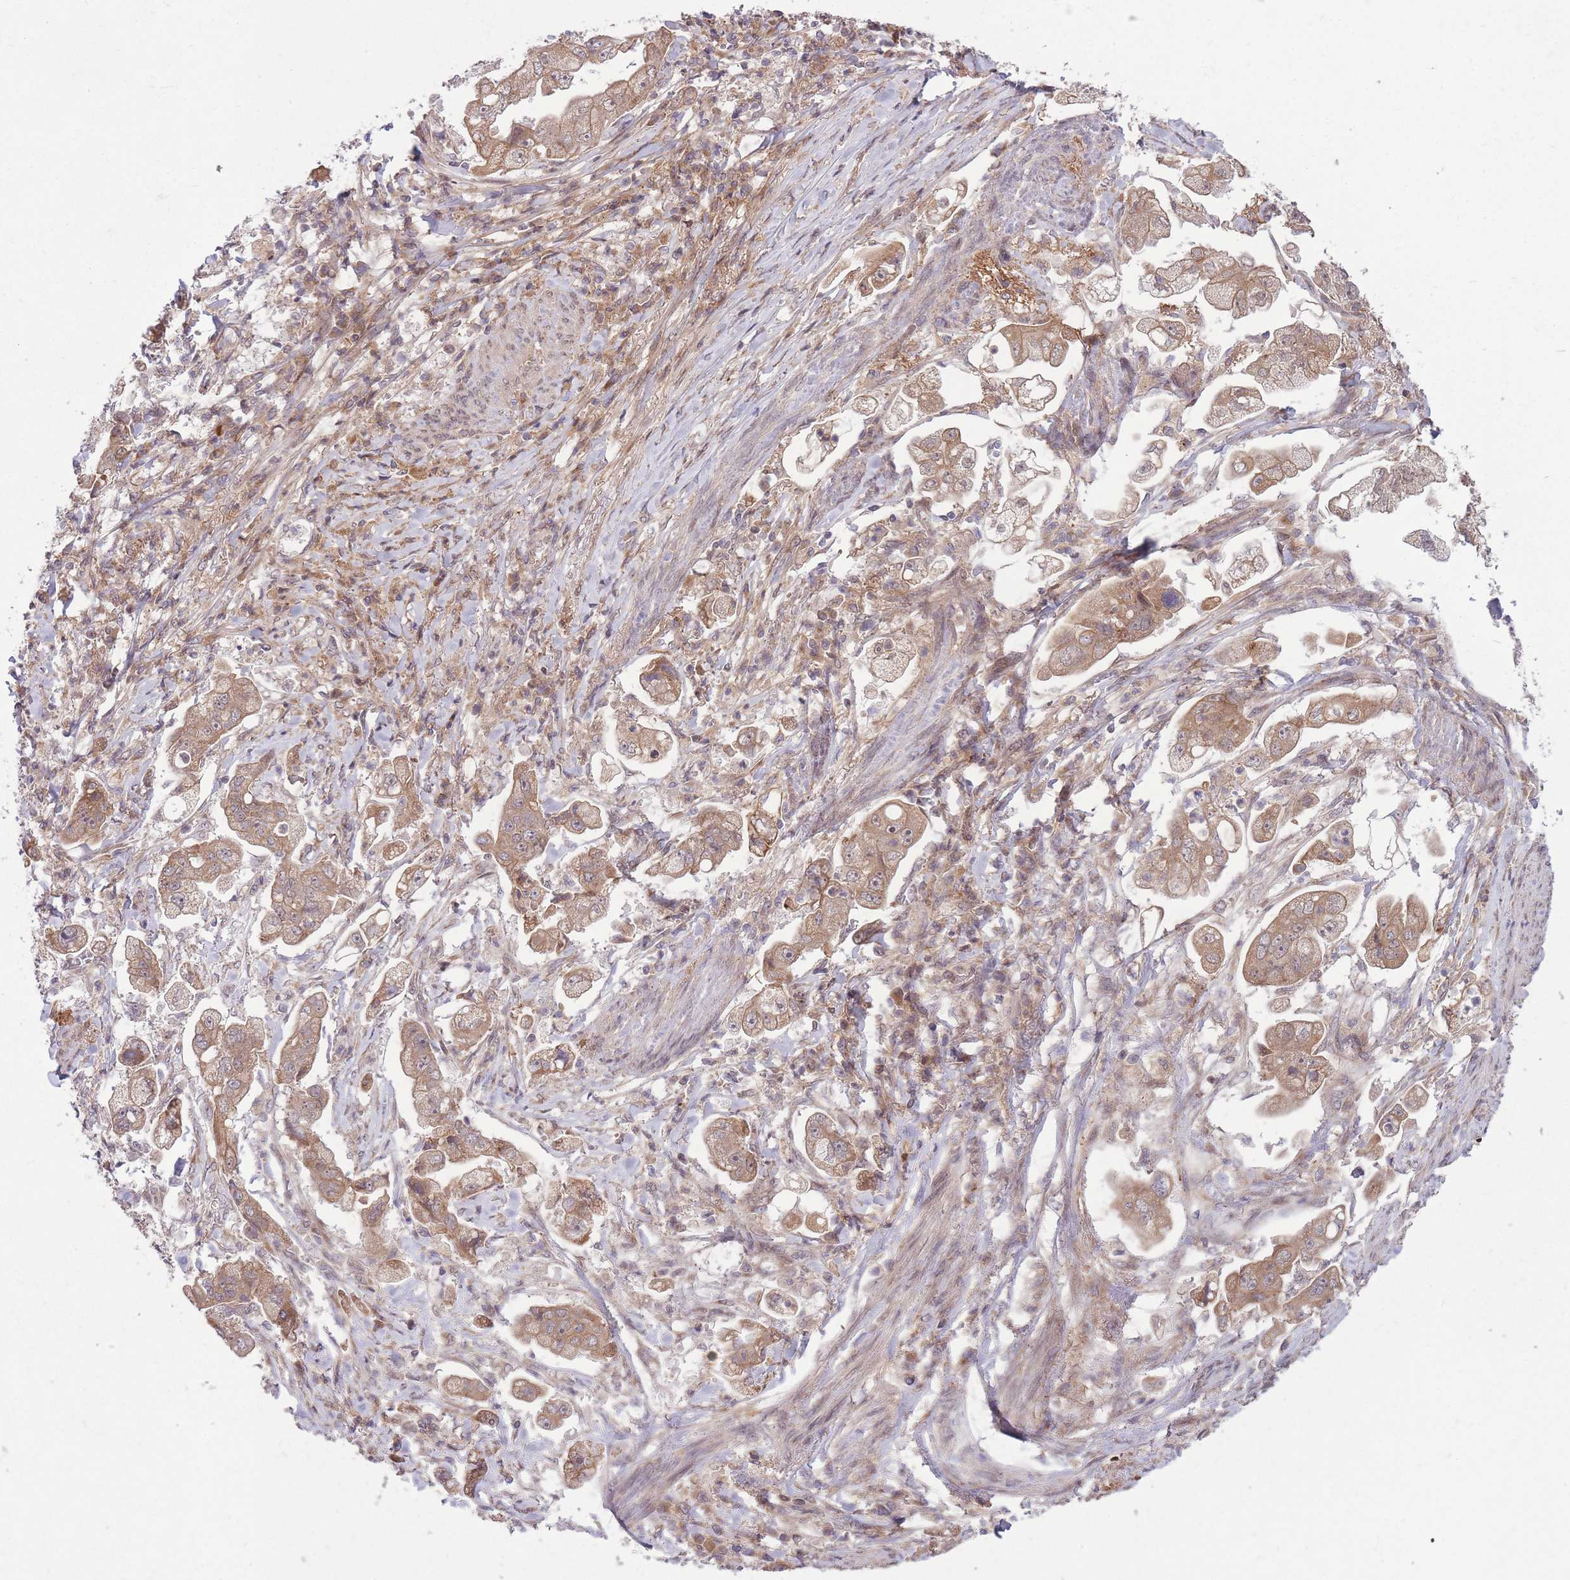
{"staining": {"intensity": "moderate", "quantity": ">75%", "location": "cytoplasmic/membranous"}, "tissue": "stomach cancer", "cell_type": "Tumor cells", "image_type": "cancer", "snomed": [{"axis": "morphology", "description": "Adenocarcinoma, NOS"}, {"axis": "topography", "description": "Stomach"}], "caption": "Immunohistochemistry (DAB) staining of human stomach adenocarcinoma demonstrates moderate cytoplasmic/membranous protein staining in about >75% of tumor cells. (Brightfield microscopy of DAB IHC at high magnification).", "gene": "ZNF391", "patient": {"sex": "male", "age": 62}}